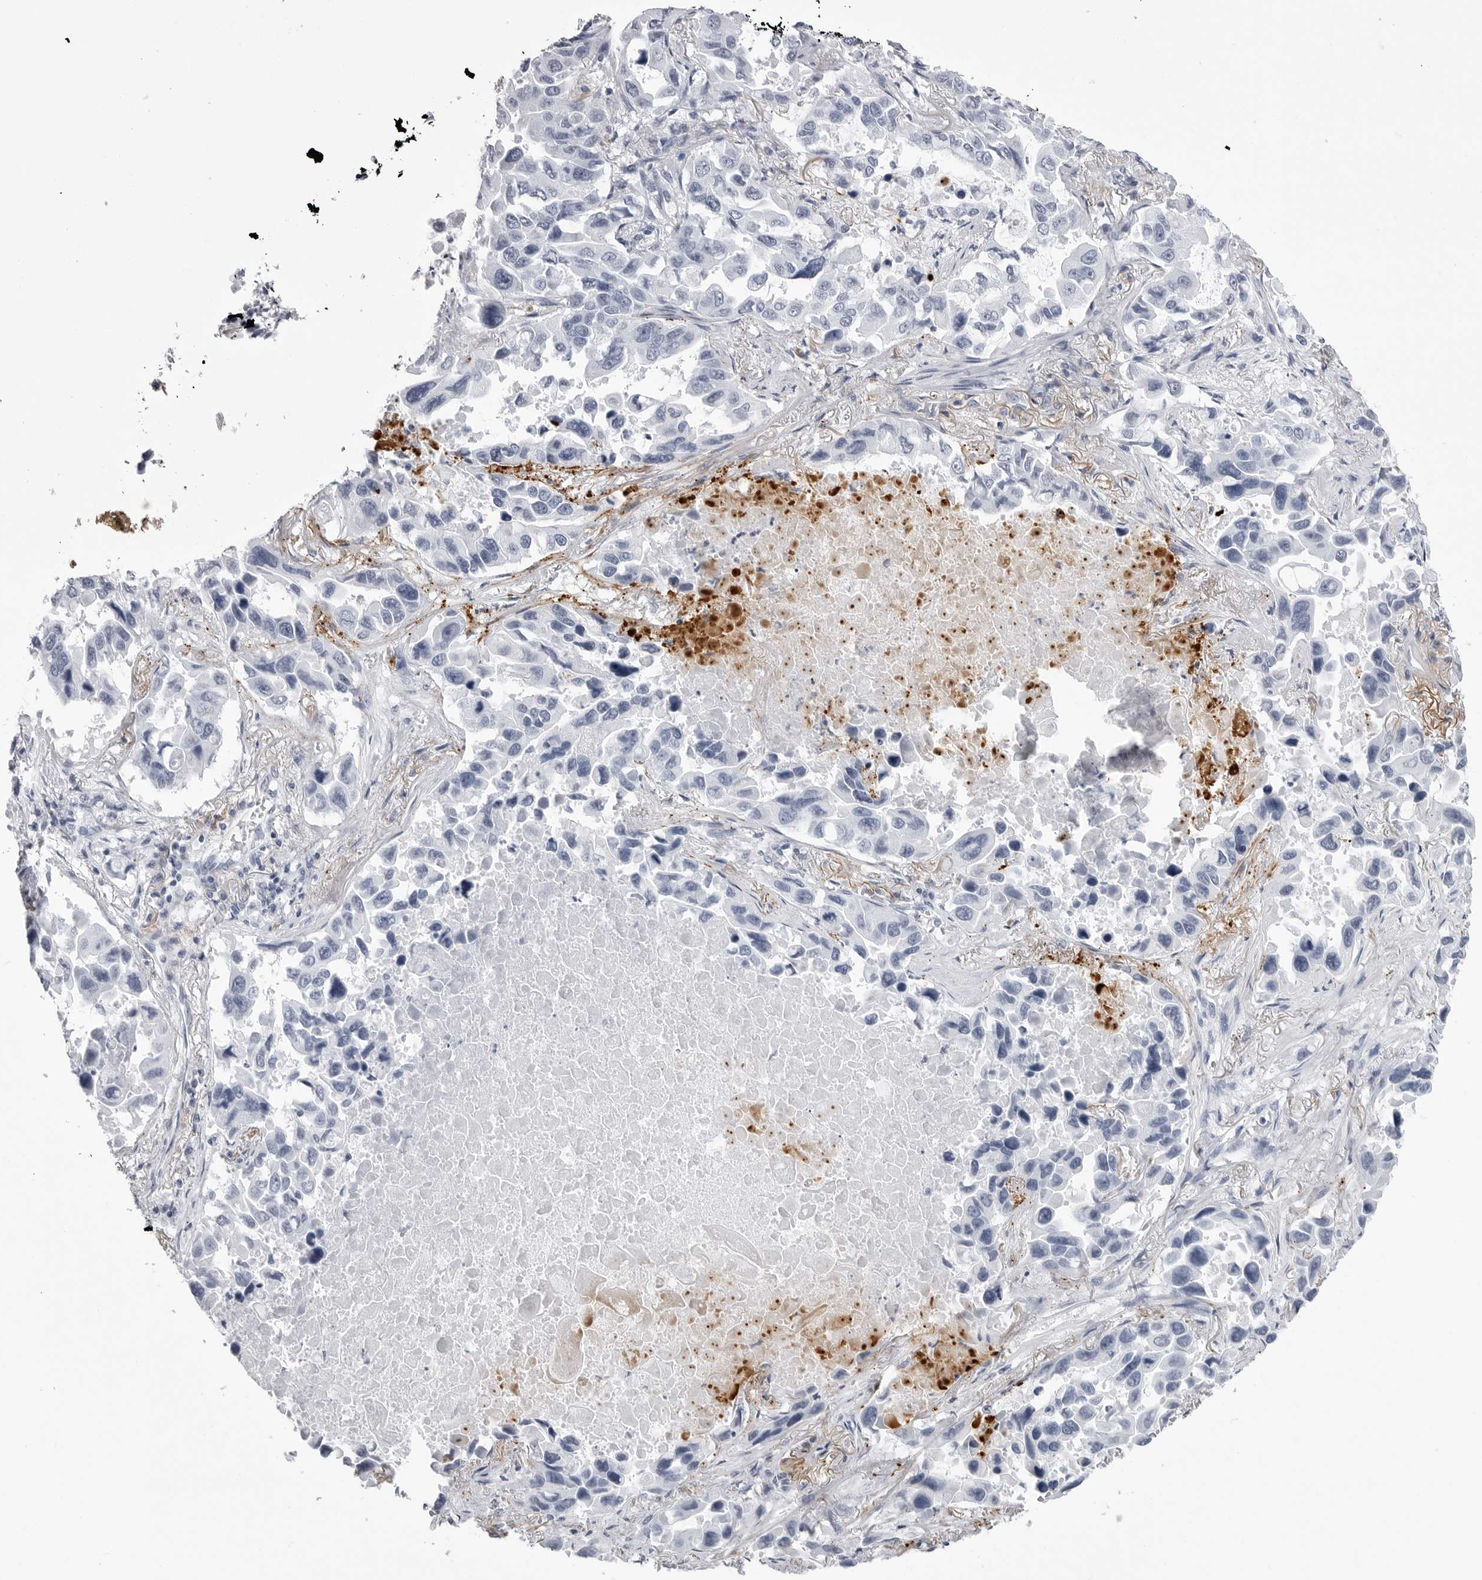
{"staining": {"intensity": "negative", "quantity": "none", "location": "none"}, "tissue": "lung cancer", "cell_type": "Tumor cells", "image_type": "cancer", "snomed": [{"axis": "morphology", "description": "Adenocarcinoma, NOS"}, {"axis": "topography", "description": "Lung"}], "caption": "This is an IHC photomicrograph of human lung cancer. There is no staining in tumor cells.", "gene": "COL26A1", "patient": {"sex": "male", "age": 64}}